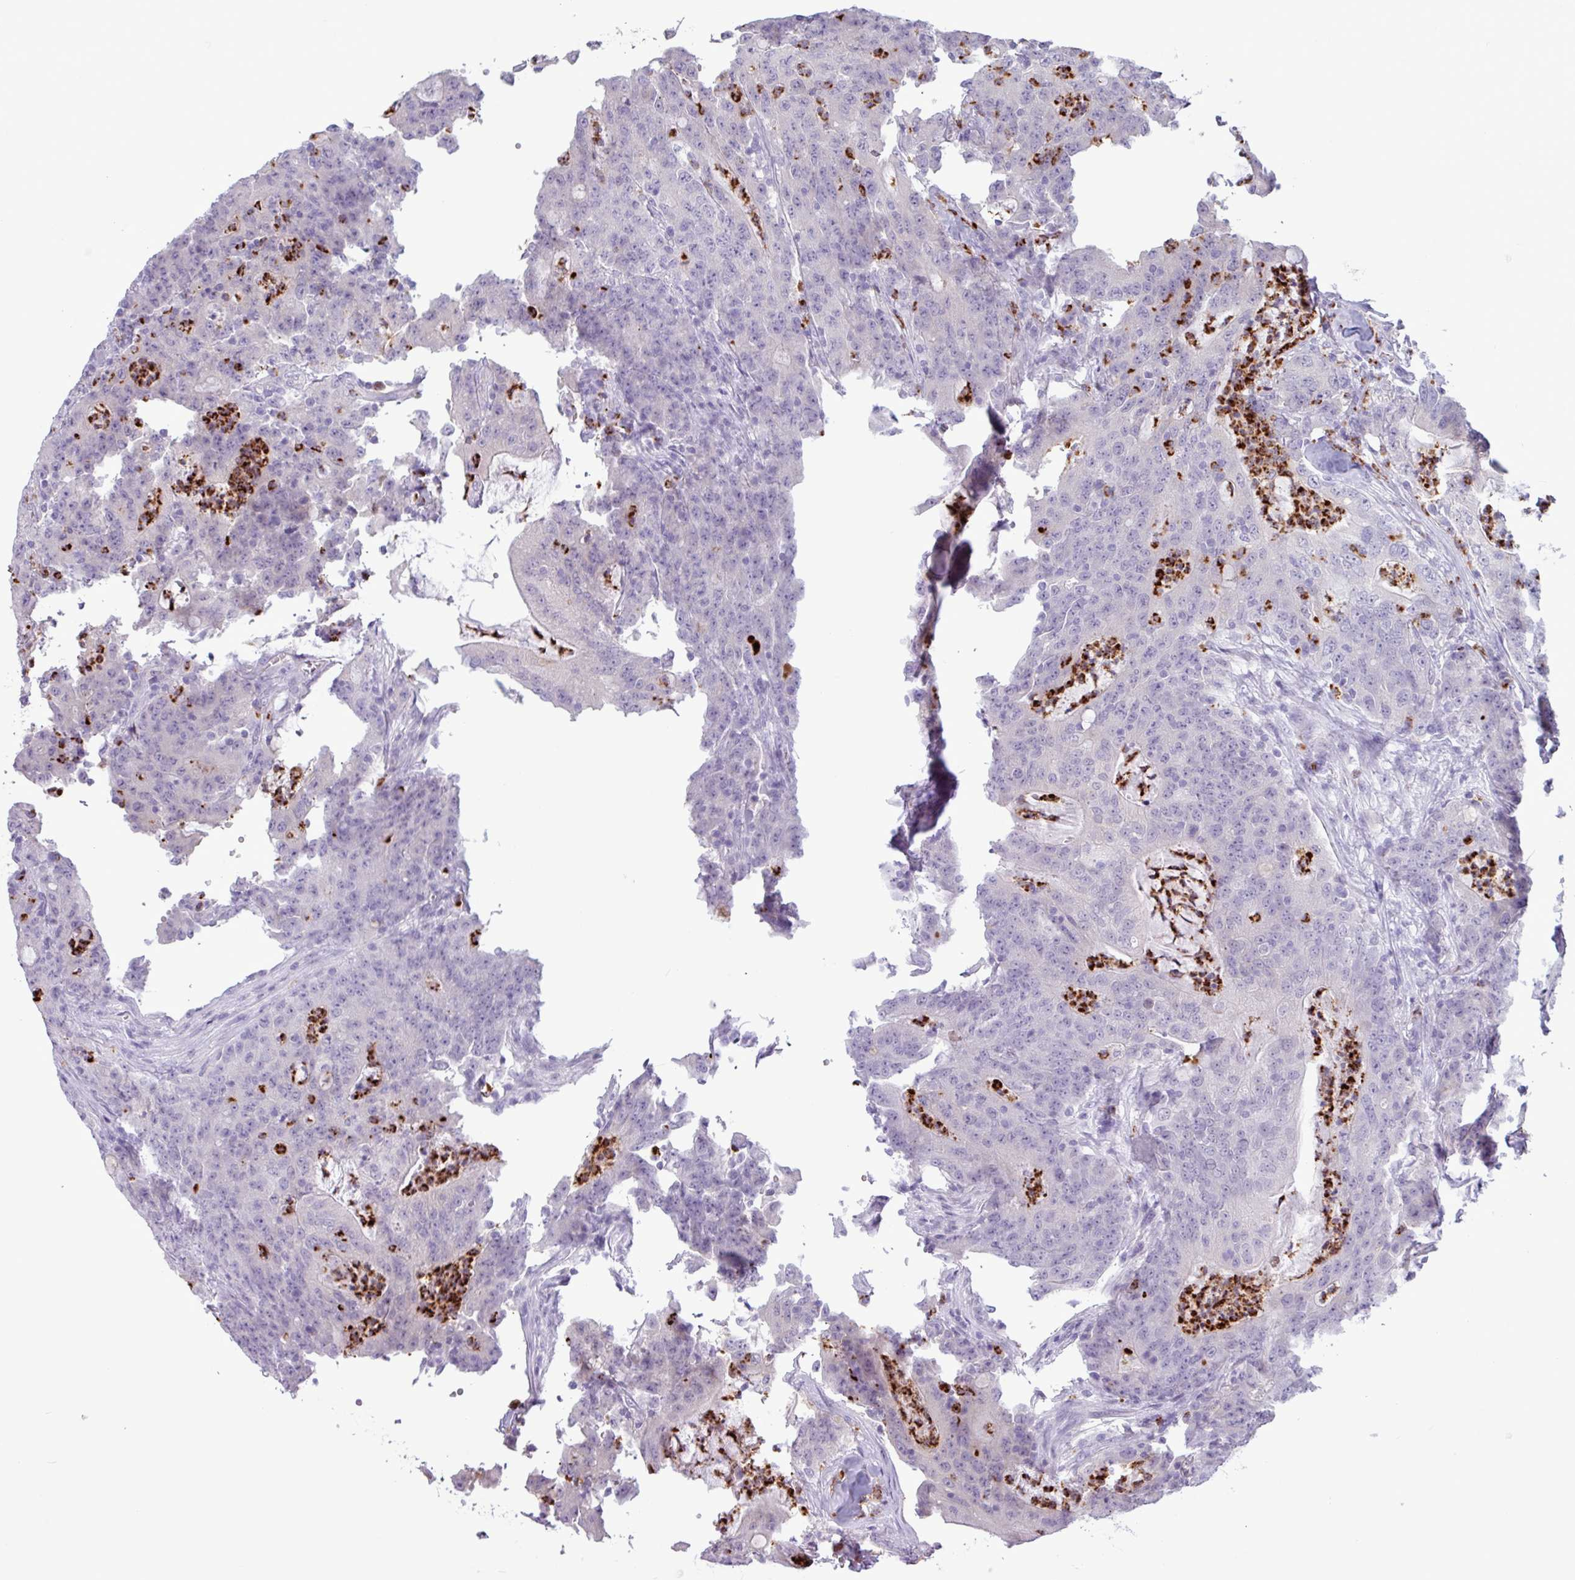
{"staining": {"intensity": "negative", "quantity": "none", "location": "none"}, "tissue": "colorectal cancer", "cell_type": "Tumor cells", "image_type": "cancer", "snomed": [{"axis": "morphology", "description": "Adenocarcinoma, NOS"}, {"axis": "topography", "description": "Colon"}], "caption": "IHC histopathology image of colorectal cancer stained for a protein (brown), which reveals no staining in tumor cells.", "gene": "TMEM178A", "patient": {"sex": "male", "age": 83}}